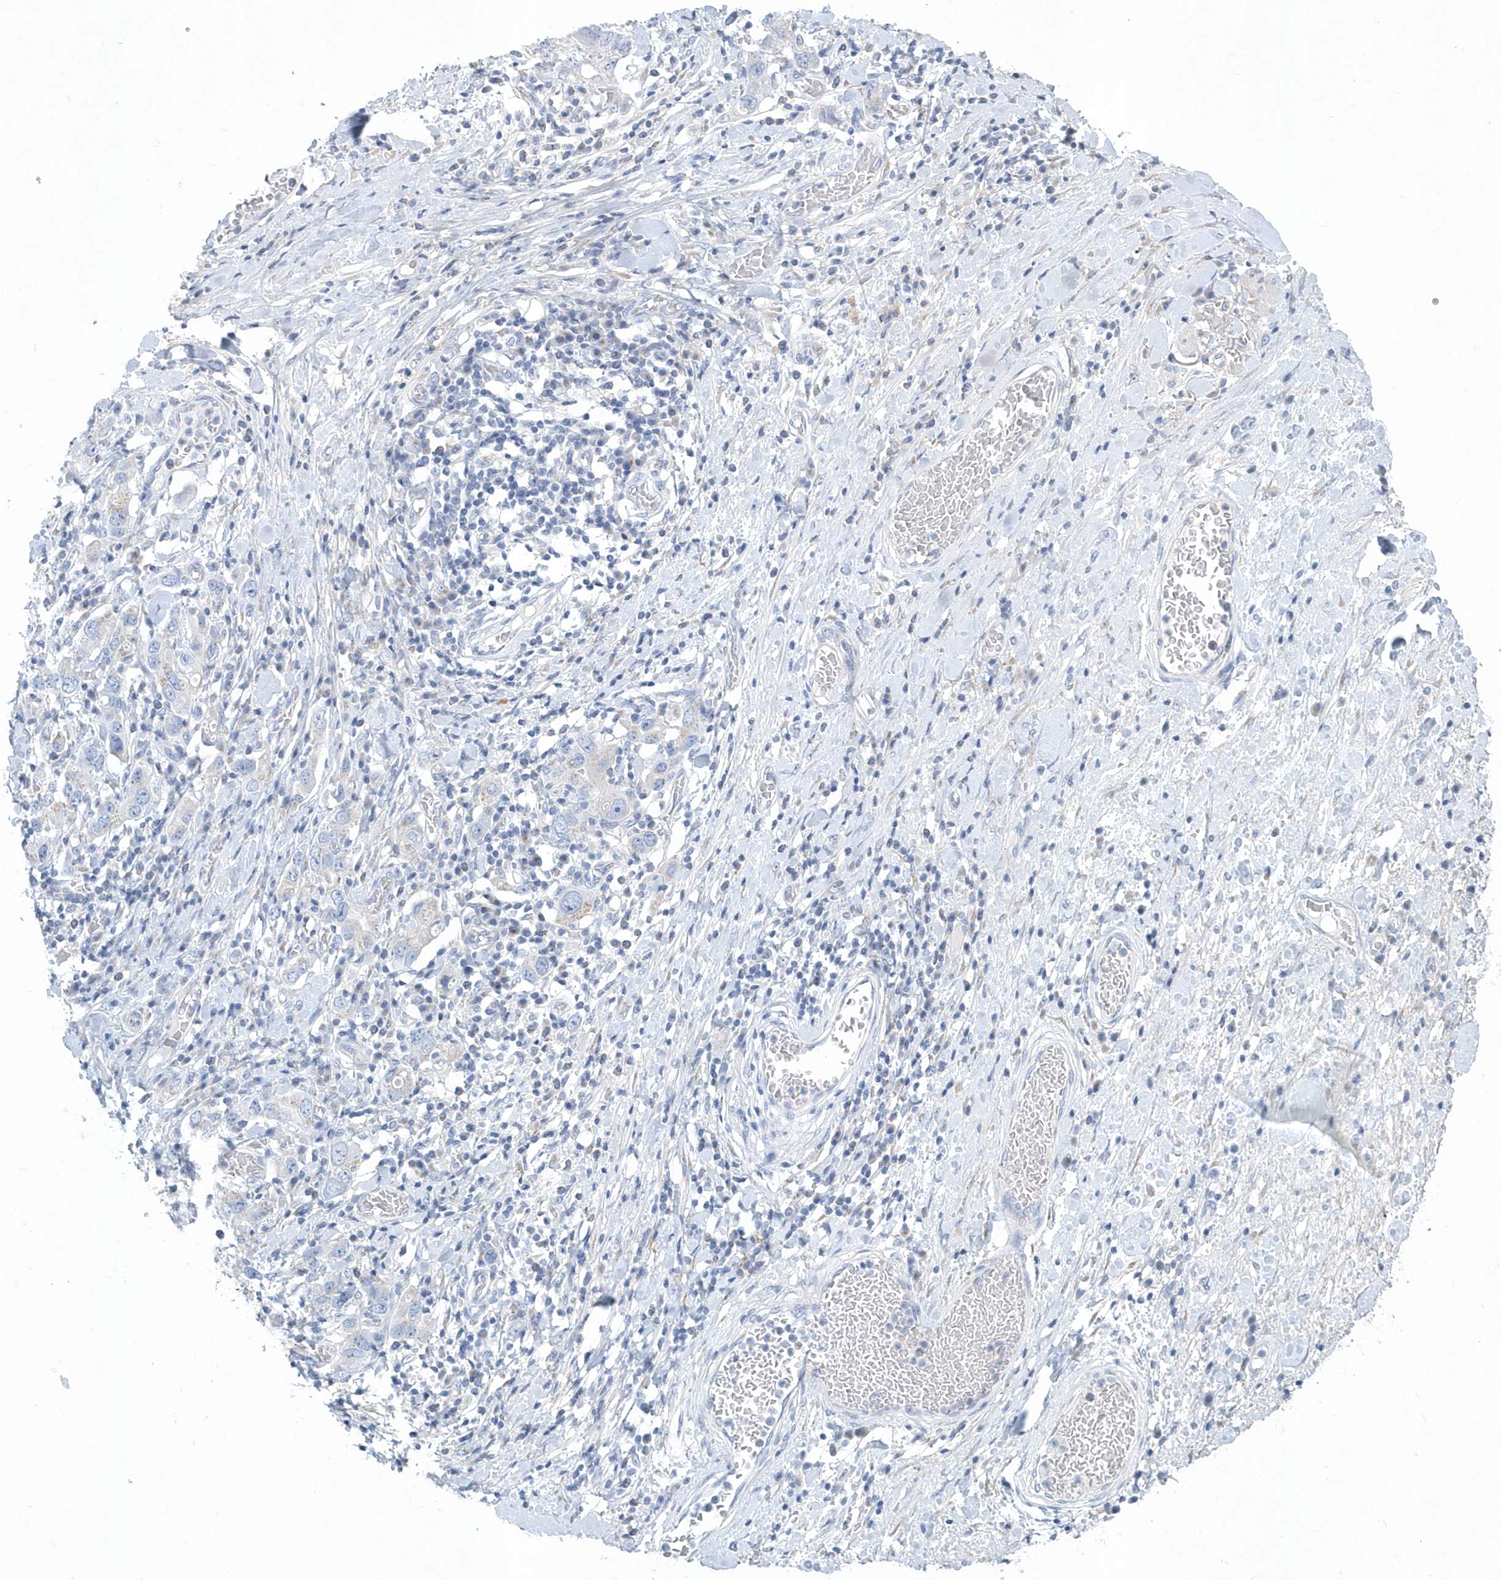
{"staining": {"intensity": "negative", "quantity": "none", "location": "none"}, "tissue": "stomach cancer", "cell_type": "Tumor cells", "image_type": "cancer", "snomed": [{"axis": "morphology", "description": "Adenocarcinoma, NOS"}, {"axis": "topography", "description": "Stomach, upper"}], "caption": "This is an immunohistochemistry histopathology image of human stomach cancer (adenocarcinoma). There is no expression in tumor cells.", "gene": "SPATA18", "patient": {"sex": "male", "age": 62}}